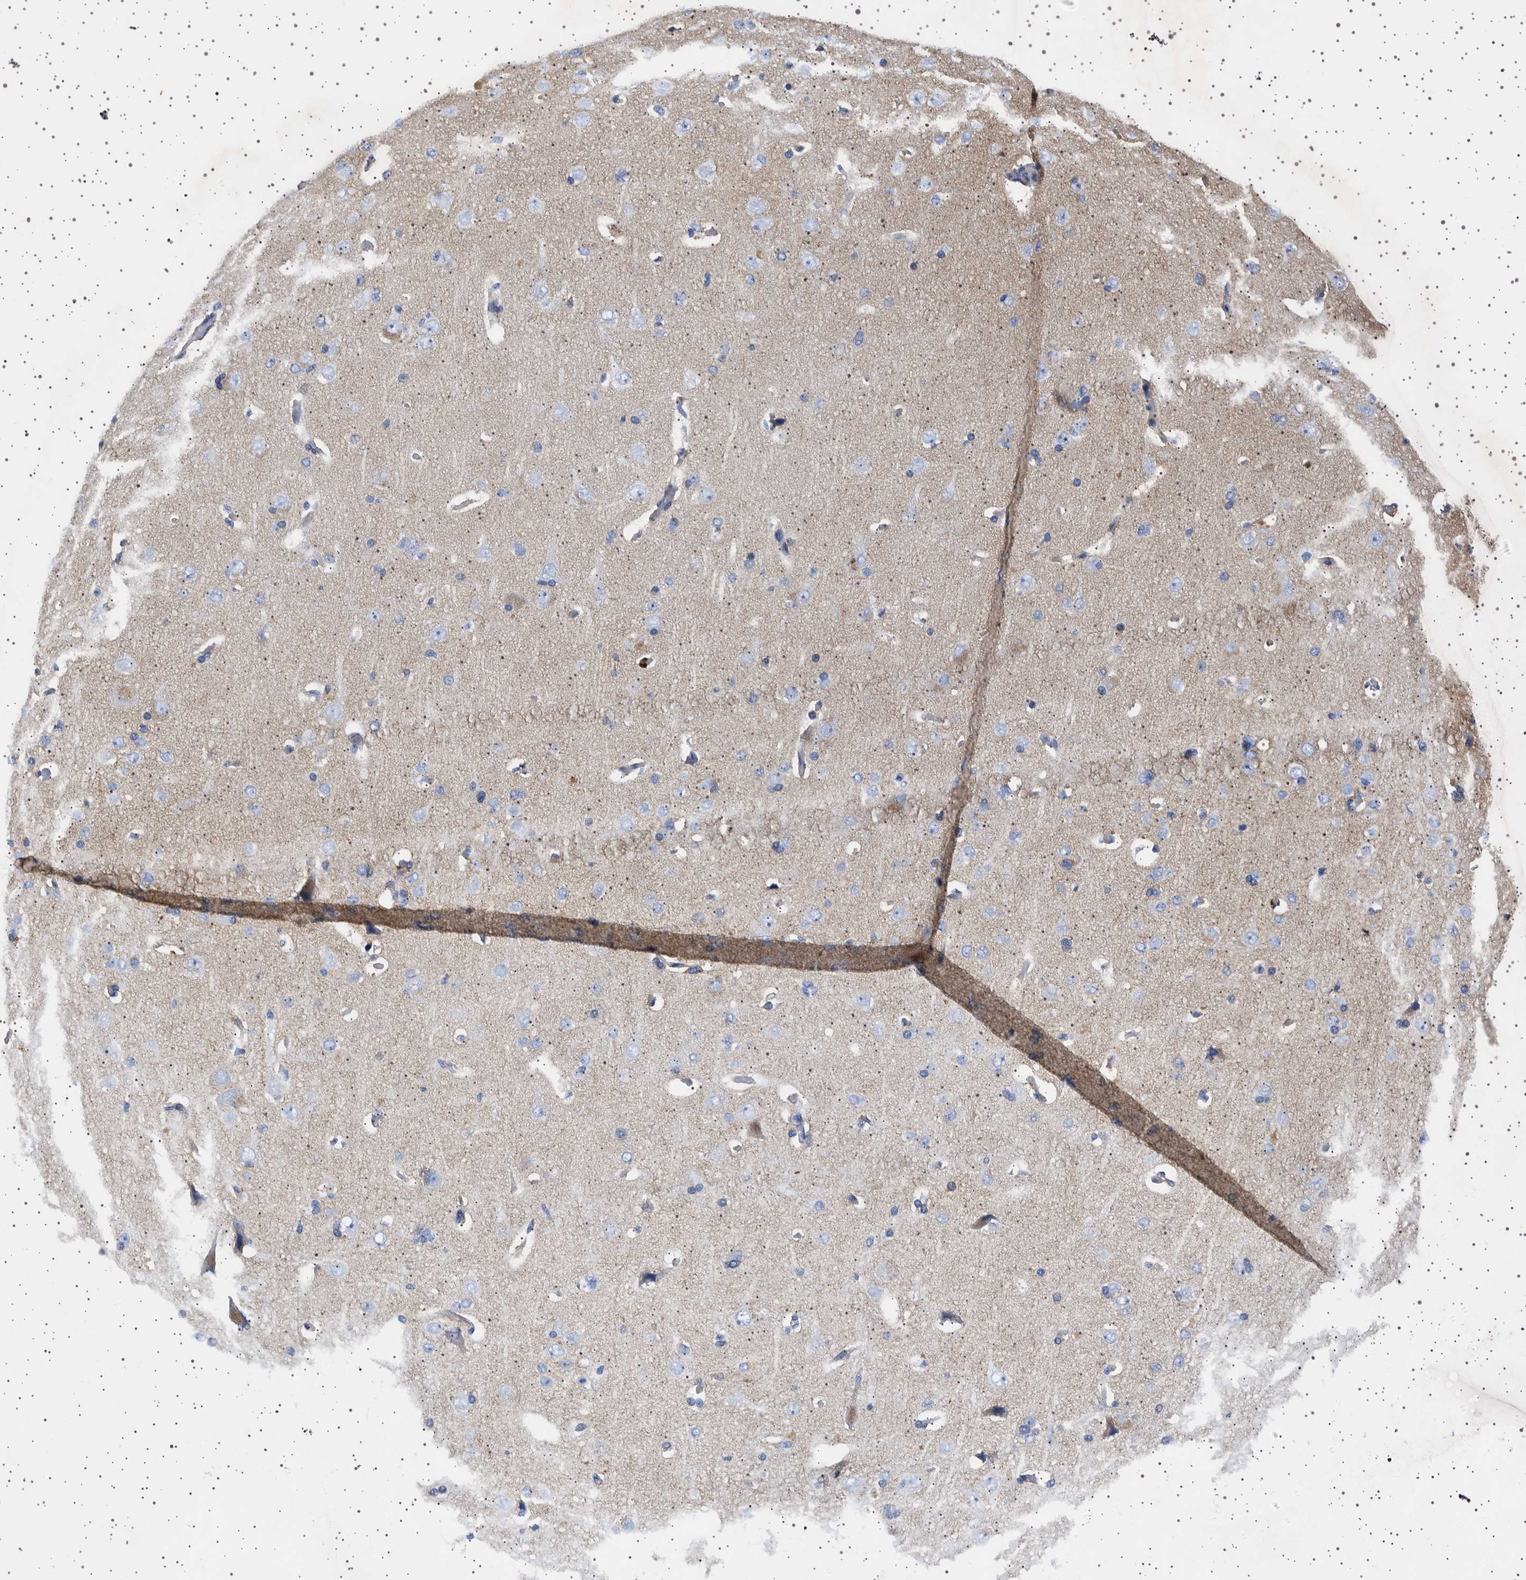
{"staining": {"intensity": "weak", "quantity": "25%-75%", "location": "cytoplasmic/membranous"}, "tissue": "cerebral cortex", "cell_type": "Endothelial cells", "image_type": "normal", "snomed": [{"axis": "morphology", "description": "Normal tissue, NOS"}, {"axis": "topography", "description": "Cerebral cortex"}], "caption": "Immunohistochemistry image of benign cerebral cortex stained for a protein (brown), which reveals low levels of weak cytoplasmic/membranous staining in about 25%-75% of endothelial cells.", "gene": "SEPTIN4", "patient": {"sex": "male", "age": 62}}